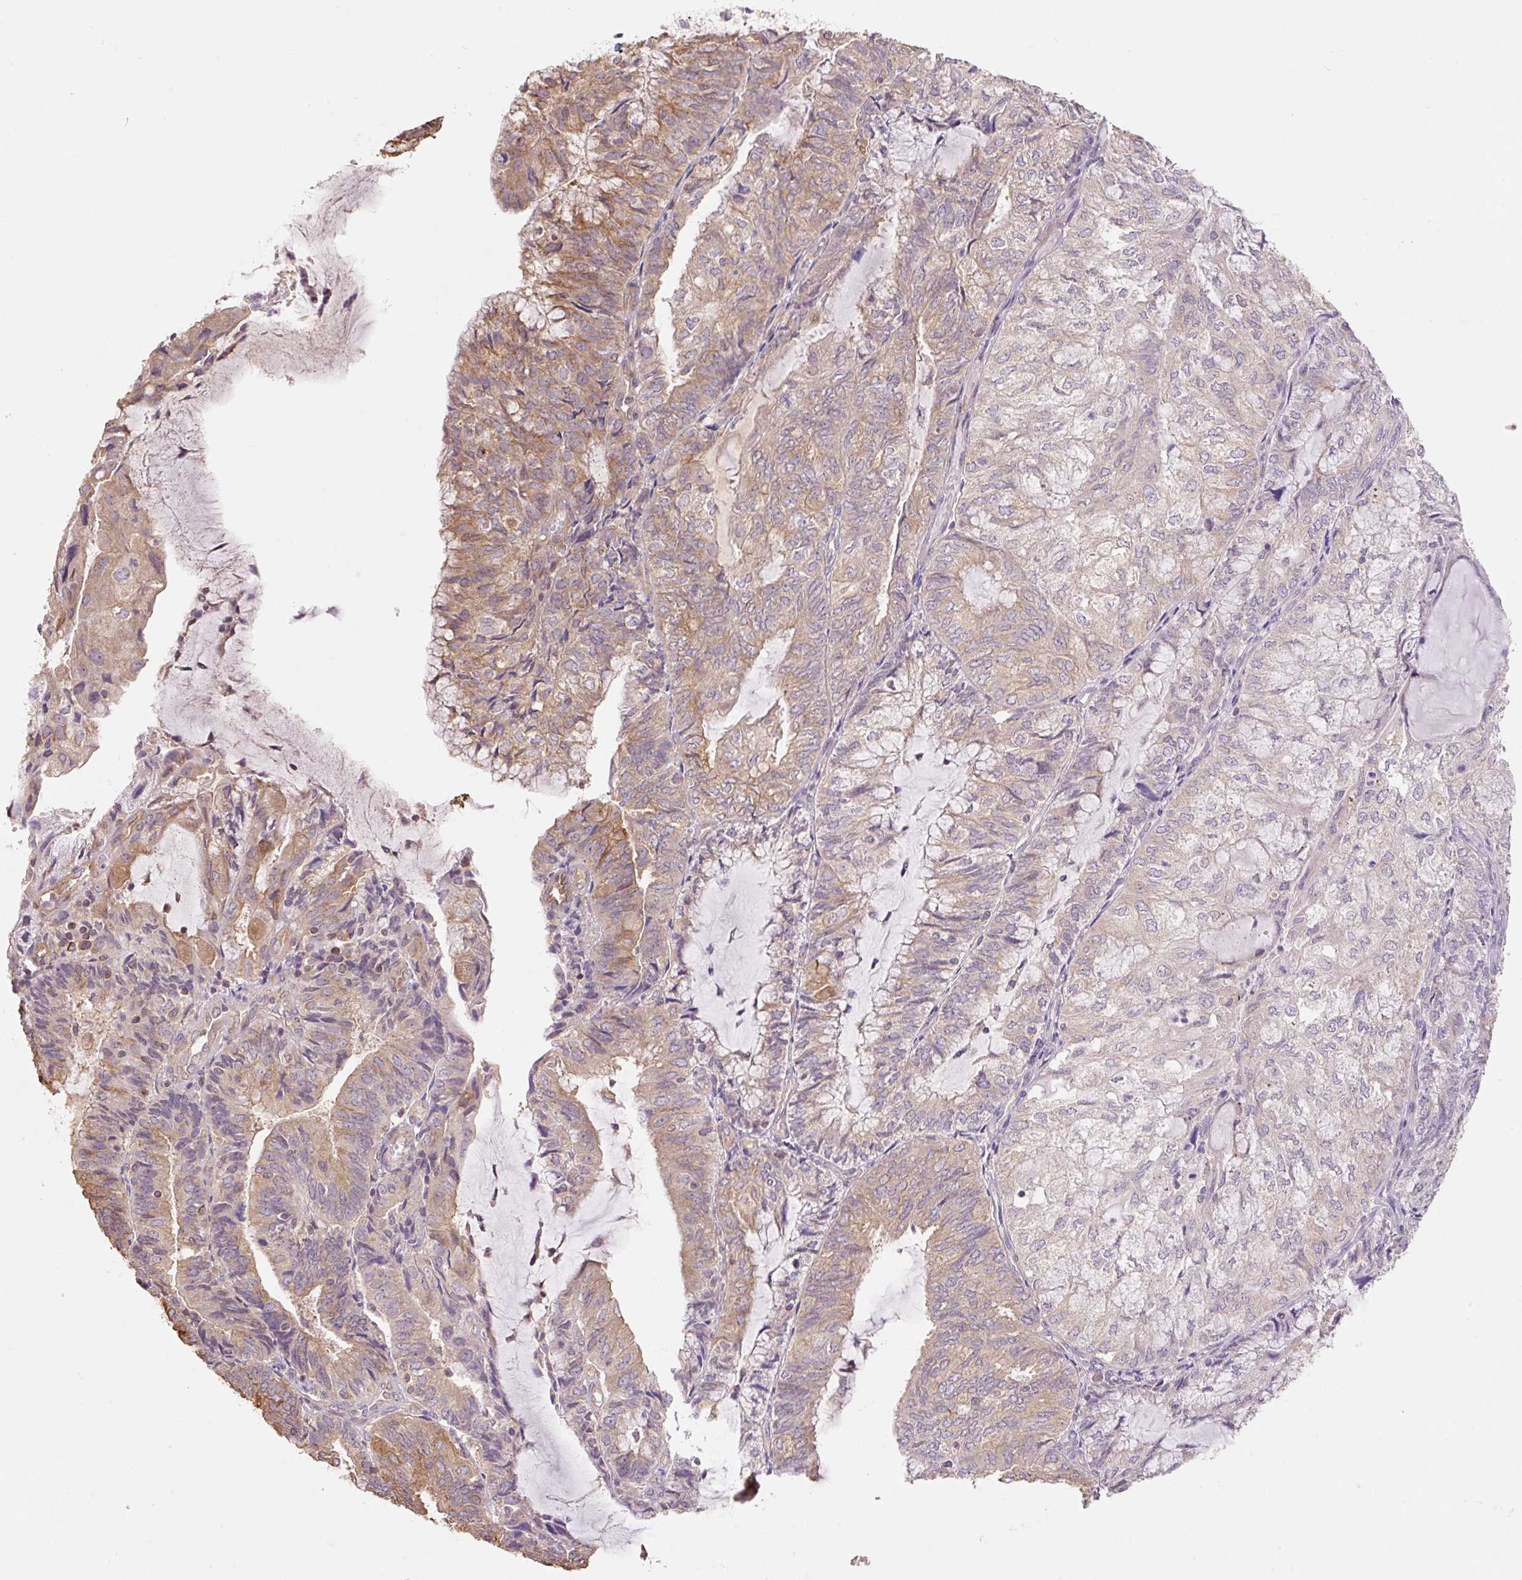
{"staining": {"intensity": "moderate", "quantity": "25%-75%", "location": "cytoplasmic/membranous"}, "tissue": "endometrial cancer", "cell_type": "Tumor cells", "image_type": "cancer", "snomed": [{"axis": "morphology", "description": "Adenocarcinoma, NOS"}, {"axis": "topography", "description": "Endometrium"}], "caption": "Human adenocarcinoma (endometrial) stained with a brown dye displays moderate cytoplasmic/membranous positive staining in about 25%-75% of tumor cells.", "gene": "COX8A", "patient": {"sex": "female", "age": 81}}